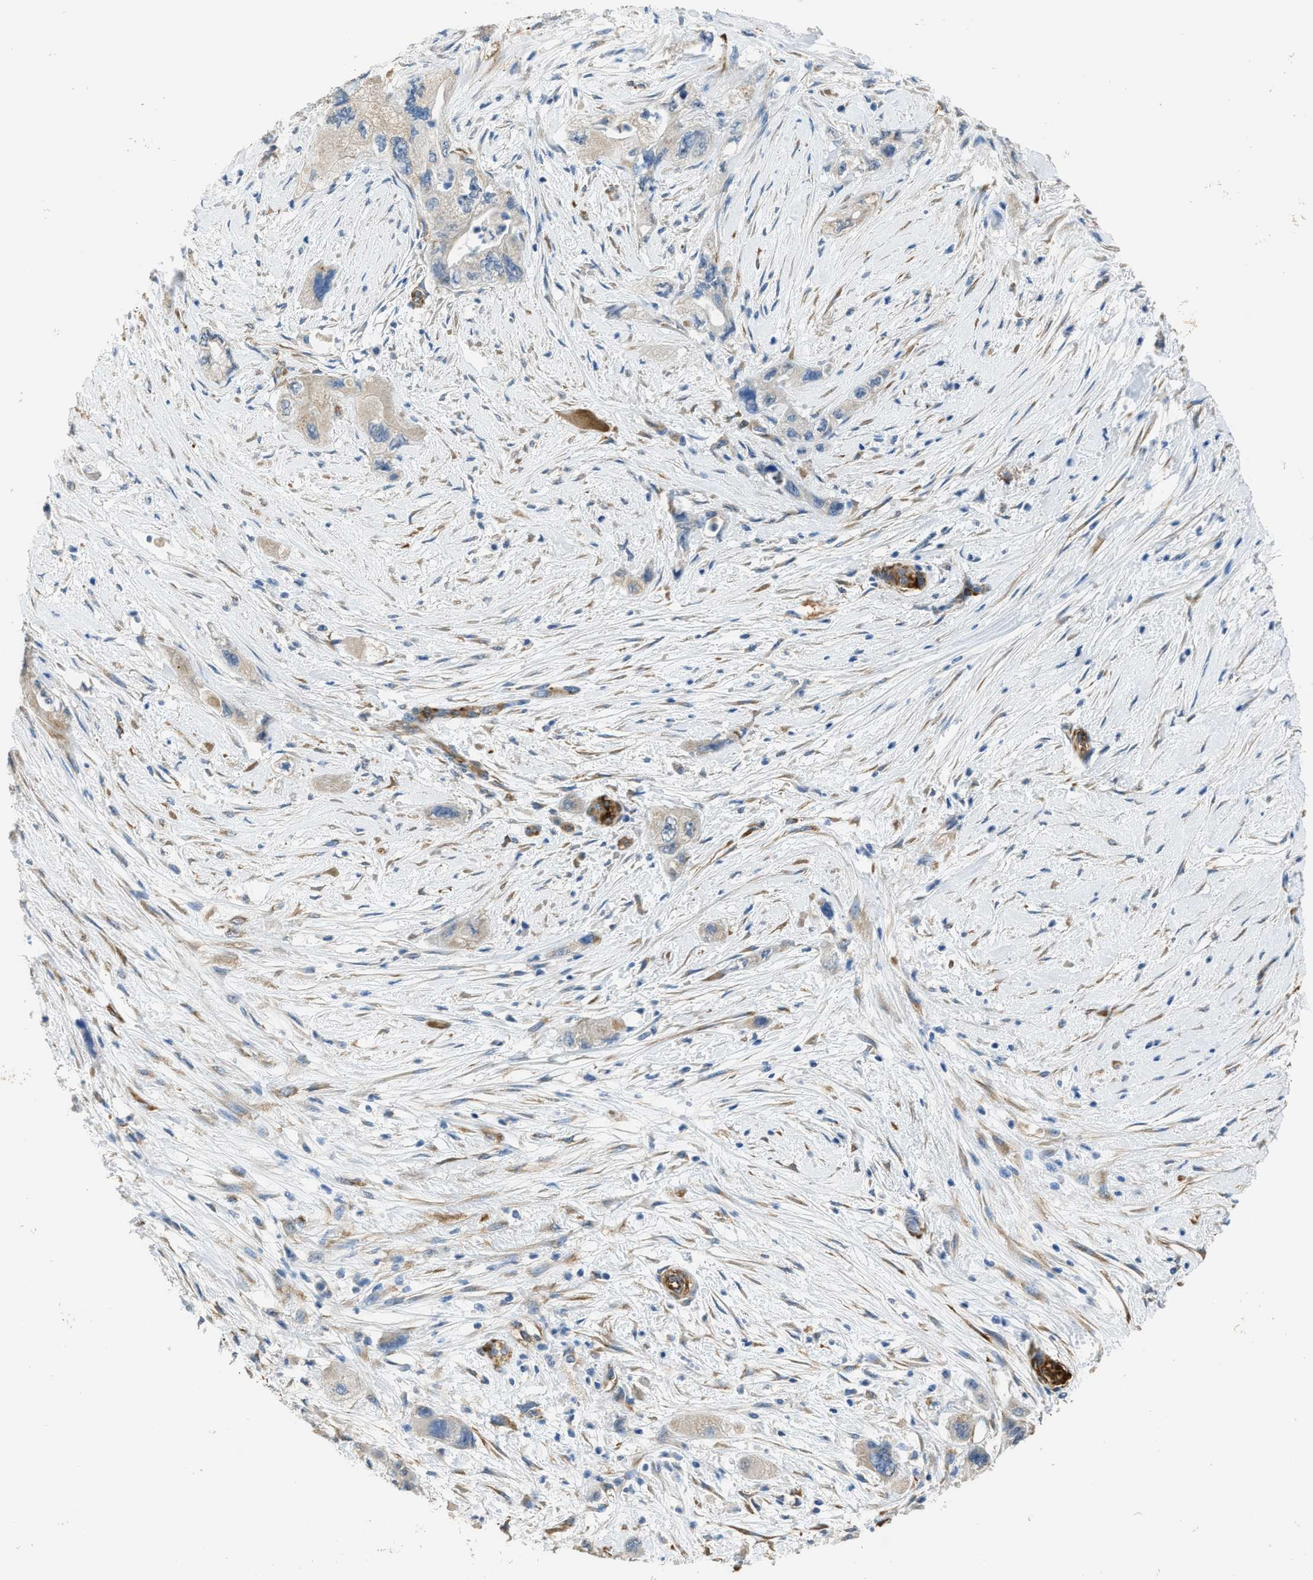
{"staining": {"intensity": "weak", "quantity": "<25%", "location": "cytoplasmic/membranous"}, "tissue": "pancreatic cancer", "cell_type": "Tumor cells", "image_type": "cancer", "snomed": [{"axis": "morphology", "description": "Adenocarcinoma, NOS"}, {"axis": "topography", "description": "Pancreas"}], "caption": "Micrograph shows no significant protein positivity in tumor cells of pancreatic cancer (adenocarcinoma).", "gene": "ZSWIM5", "patient": {"sex": "female", "age": 73}}